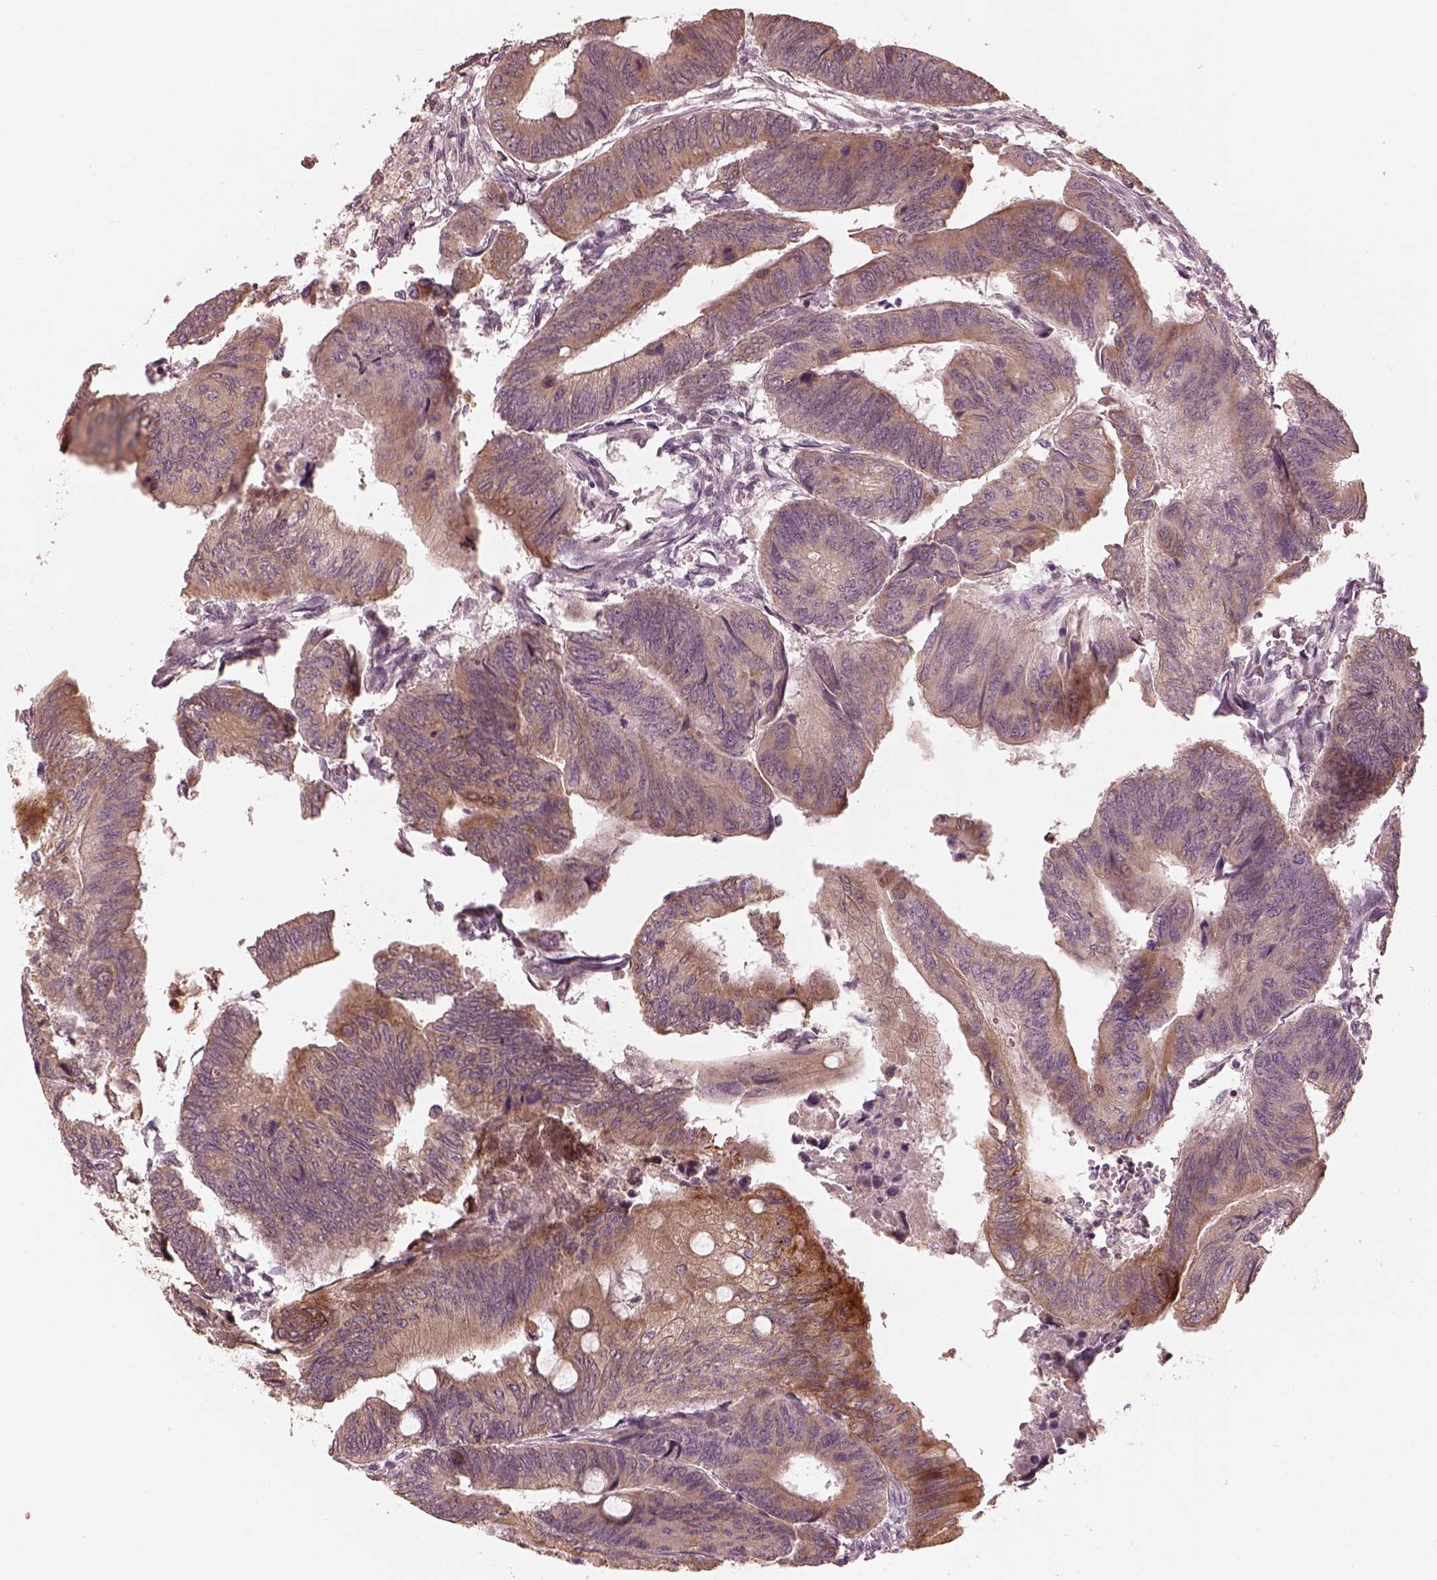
{"staining": {"intensity": "weak", "quantity": "25%-75%", "location": "cytoplasmic/membranous"}, "tissue": "colorectal cancer", "cell_type": "Tumor cells", "image_type": "cancer", "snomed": [{"axis": "morphology", "description": "Normal tissue, NOS"}, {"axis": "morphology", "description": "Adenocarcinoma, NOS"}, {"axis": "topography", "description": "Rectum"}, {"axis": "topography", "description": "Peripheral nerve tissue"}], "caption": "Protein expression analysis of colorectal cancer demonstrates weak cytoplasmic/membranous expression in about 25%-75% of tumor cells.", "gene": "SLC25A46", "patient": {"sex": "male", "age": 92}}